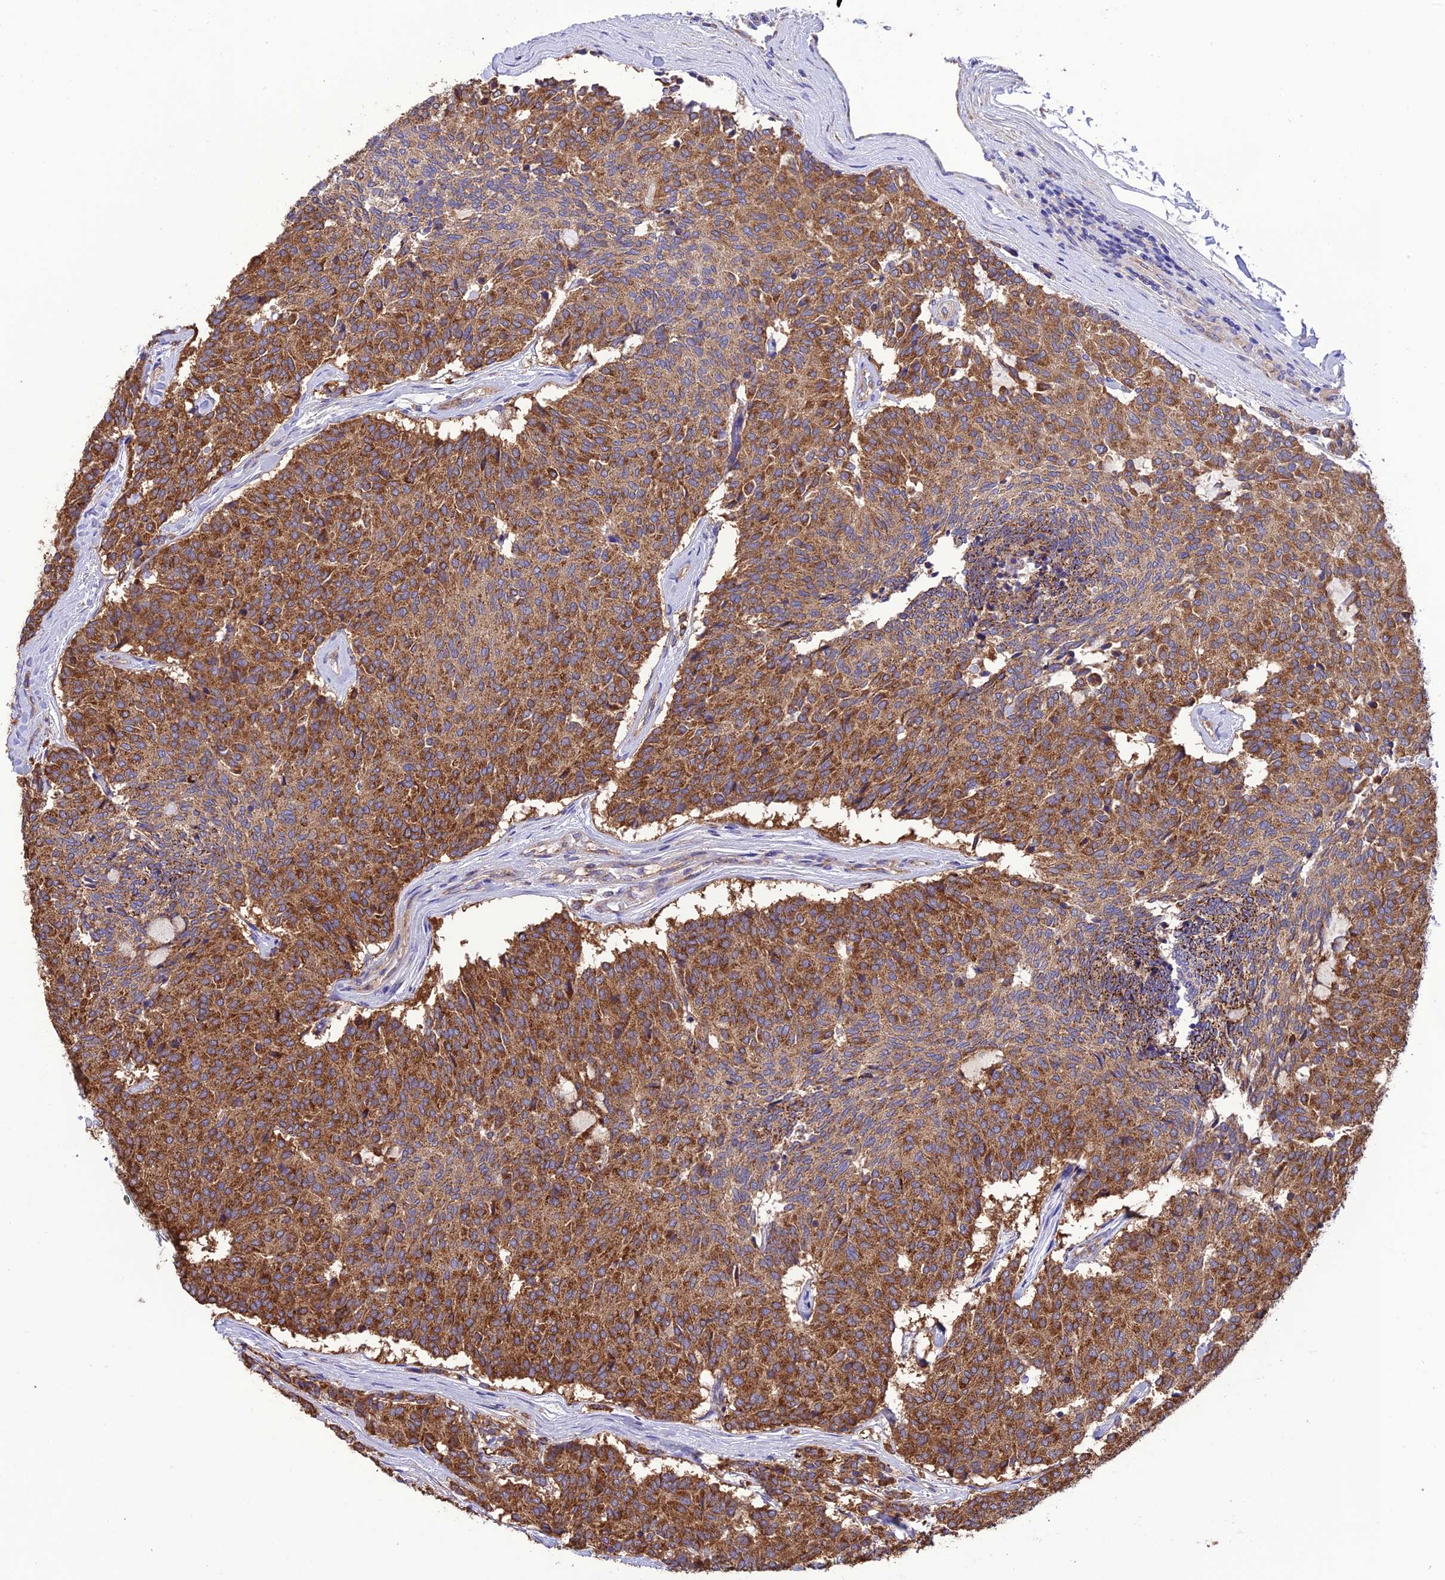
{"staining": {"intensity": "strong", "quantity": ">75%", "location": "cytoplasmic/membranous"}, "tissue": "carcinoid", "cell_type": "Tumor cells", "image_type": "cancer", "snomed": [{"axis": "morphology", "description": "Carcinoid, malignant, NOS"}, {"axis": "topography", "description": "Pancreas"}], "caption": "A brown stain labels strong cytoplasmic/membranous positivity of a protein in human malignant carcinoid tumor cells.", "gene": "MAP3K12", "patient": {"sex": "female", "age": 54}}